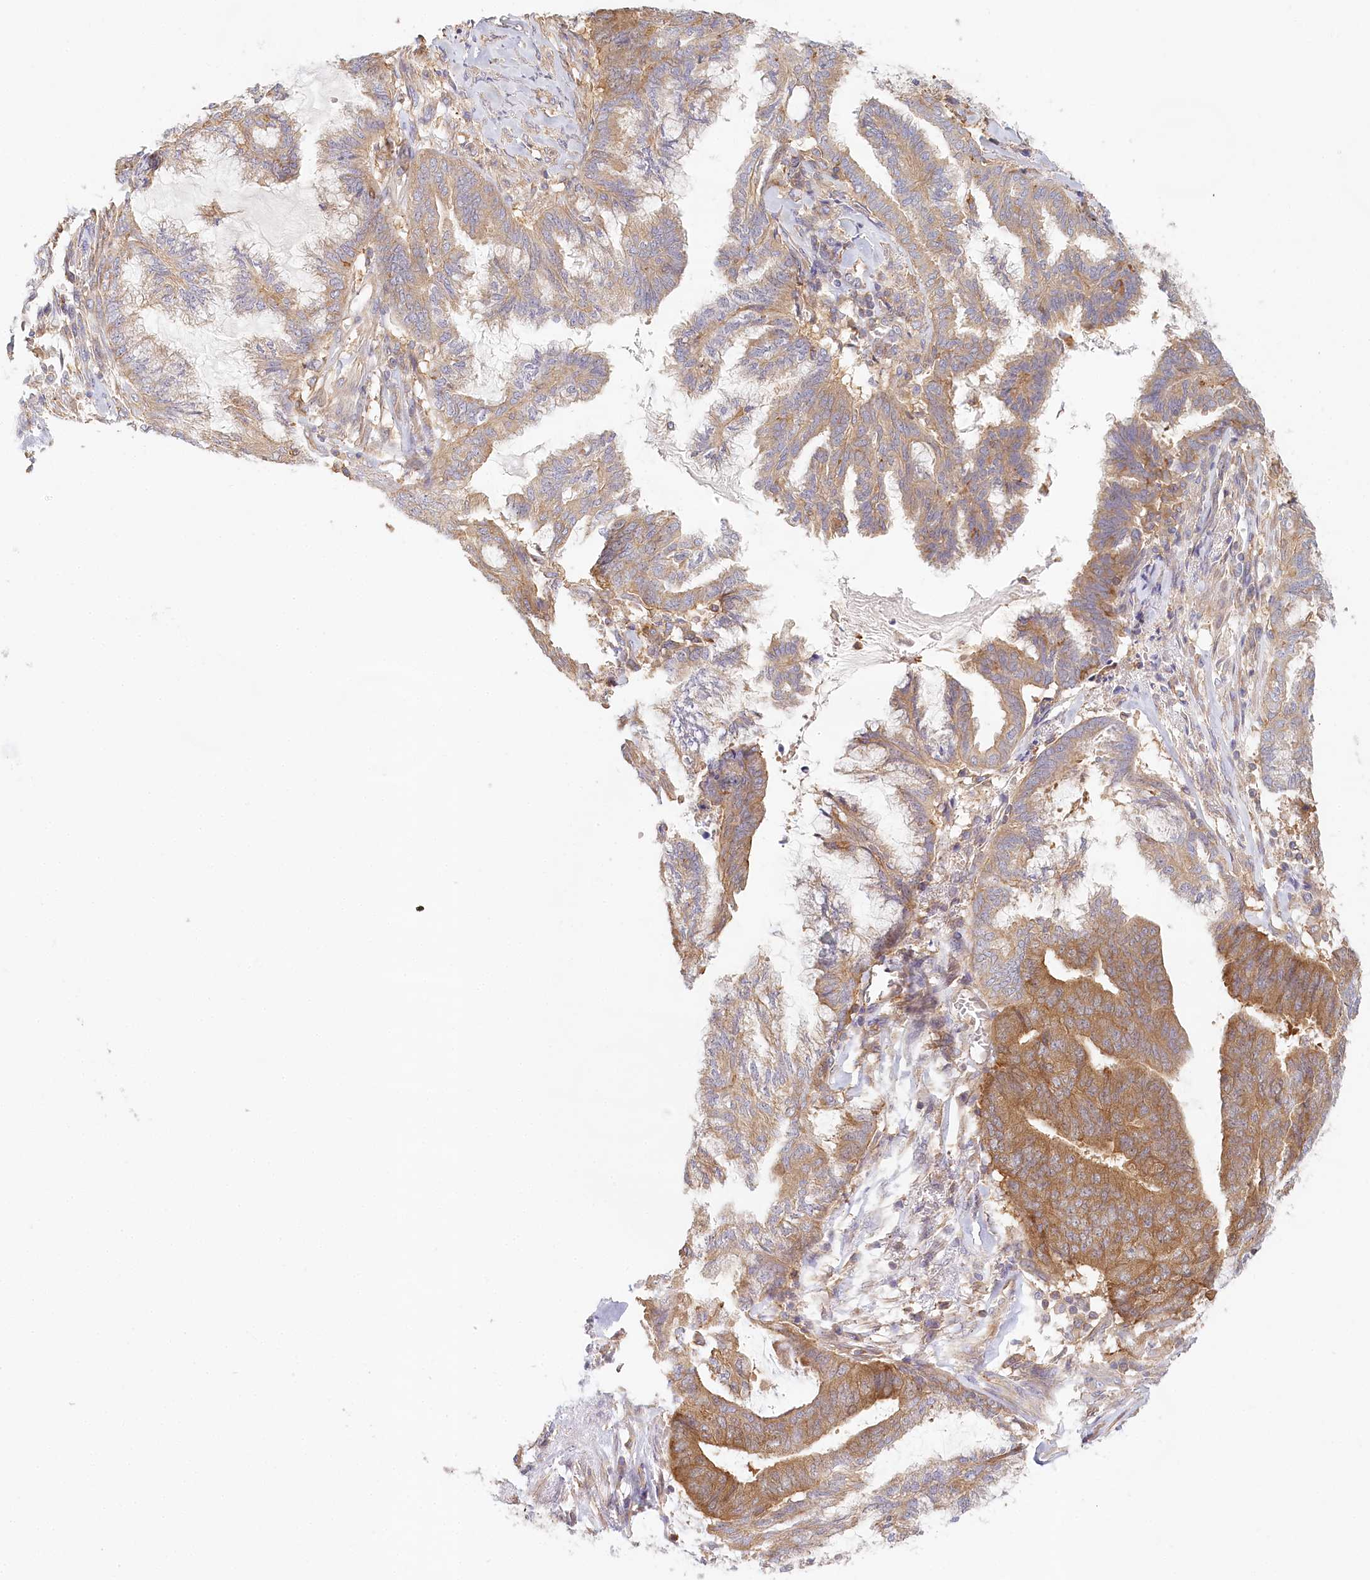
{"staining": {"intensity": "moderate", "quantity": "25%-75%", "location": "cytoplasmic/membranous"}, "tissue": "endometrial cancer", "cell_type": "Tumor cells", "image_type": "cancer", "snomed": [{"axis": "morphology", "description": "Adenocarcinoma, NOS"}, {"axis": "topography", "description": "Endometrium"}], "caption": "Tumor cells demonstrate medium levels of moderate cytoplasmic/membranous positivity in about 25%-75% of cells in human endometrial adenocarcinoma. (DAB (3,3'-diaminobenzidine) = brown stain, brightfield microscopy at high magnification).", "gene": "UMPS", "patient": {"sex": "female", "age": 86}}